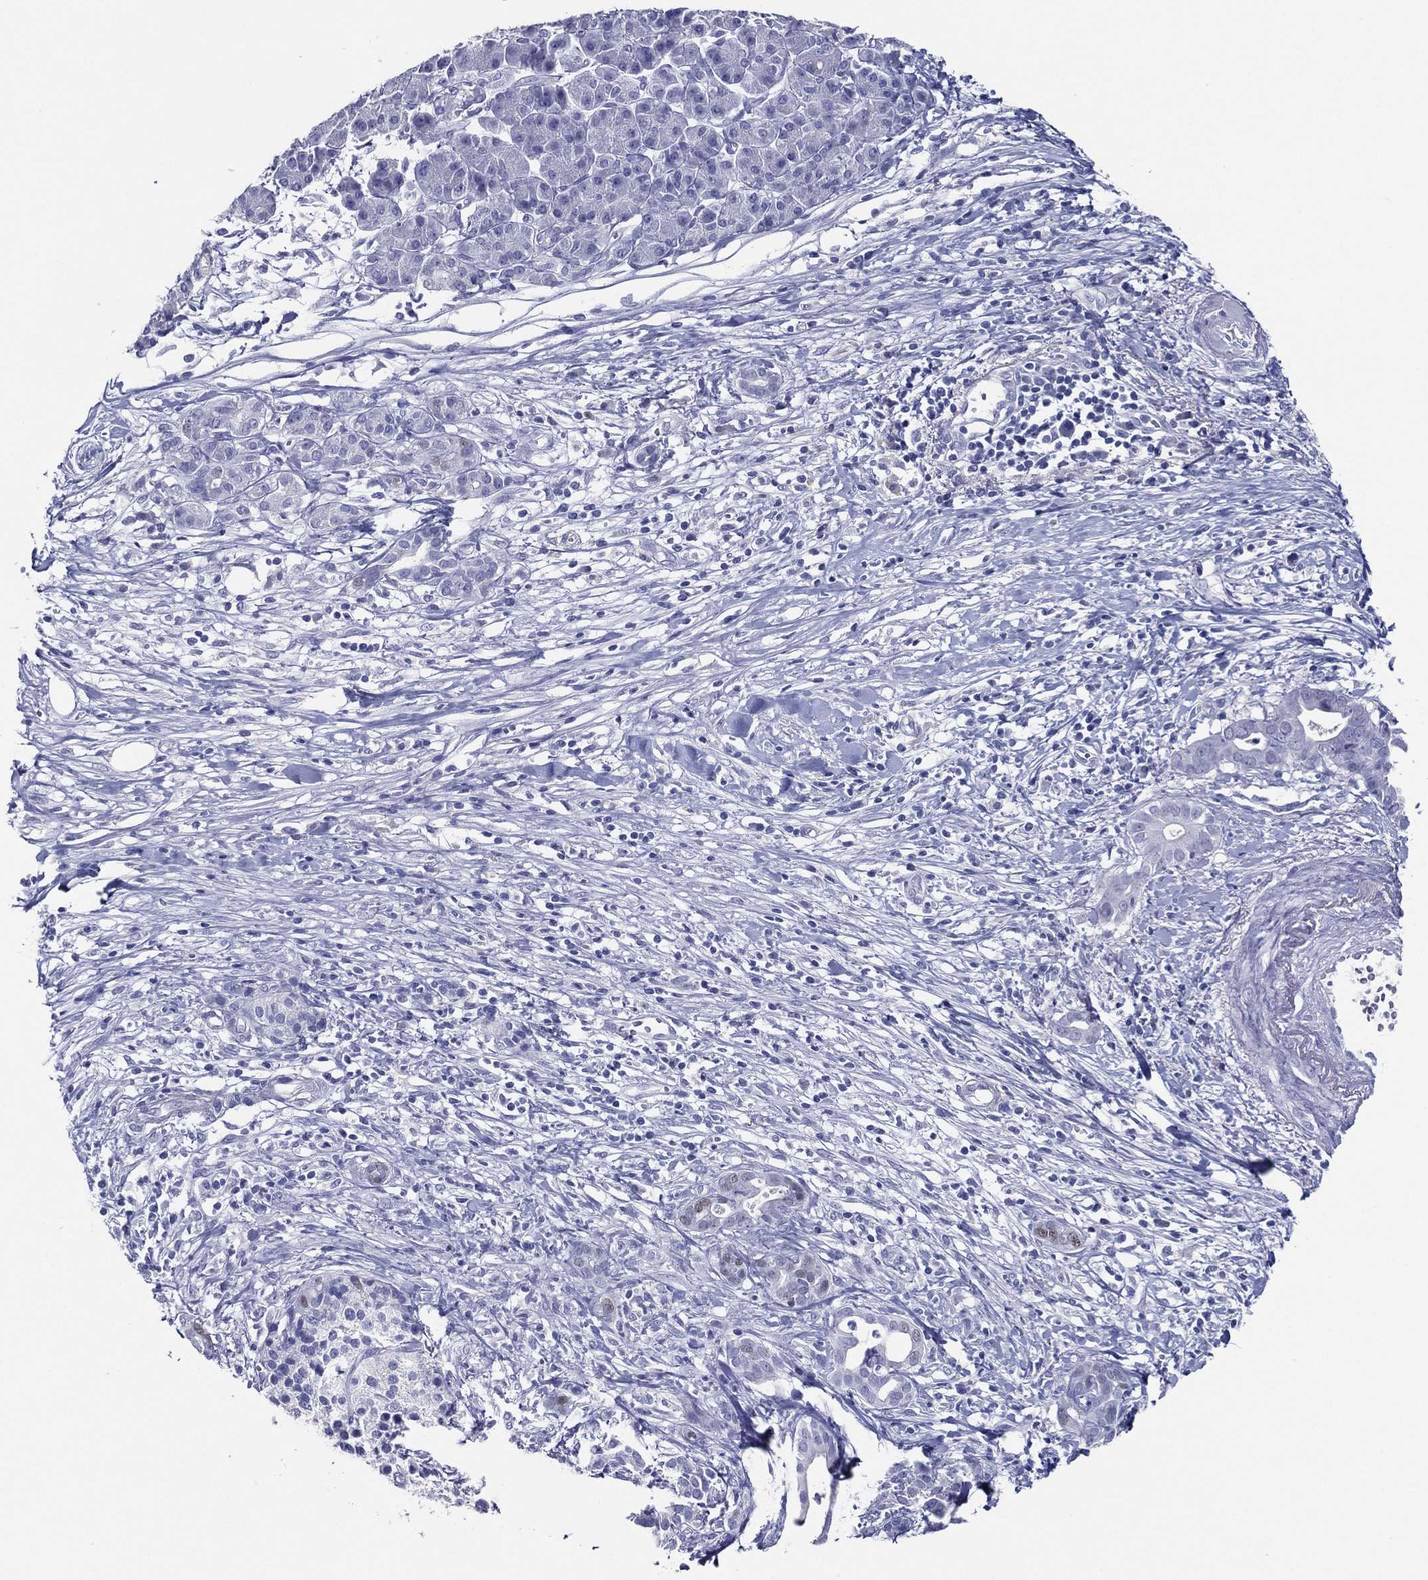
{"staining": {"intensity": "negative", "quantity": "none", "location": "none"}, "tissue": "pancreatic cancer", "cell_type": "Tumor cells", "image_type": "cancer", "snomed": [{"axis": "morphology", "description": "Adenocarcinoma, NOS"}, {"axis": "topography", "description": "Pancreas"}], "caption": "Immunohistochemical staining of human pancreatic cancer exhibits no significant staining in tumor cells. Nuclei are stained in blue.", "gene": "TFAP2A", "patient": {"sex": "male", "age": 61}}